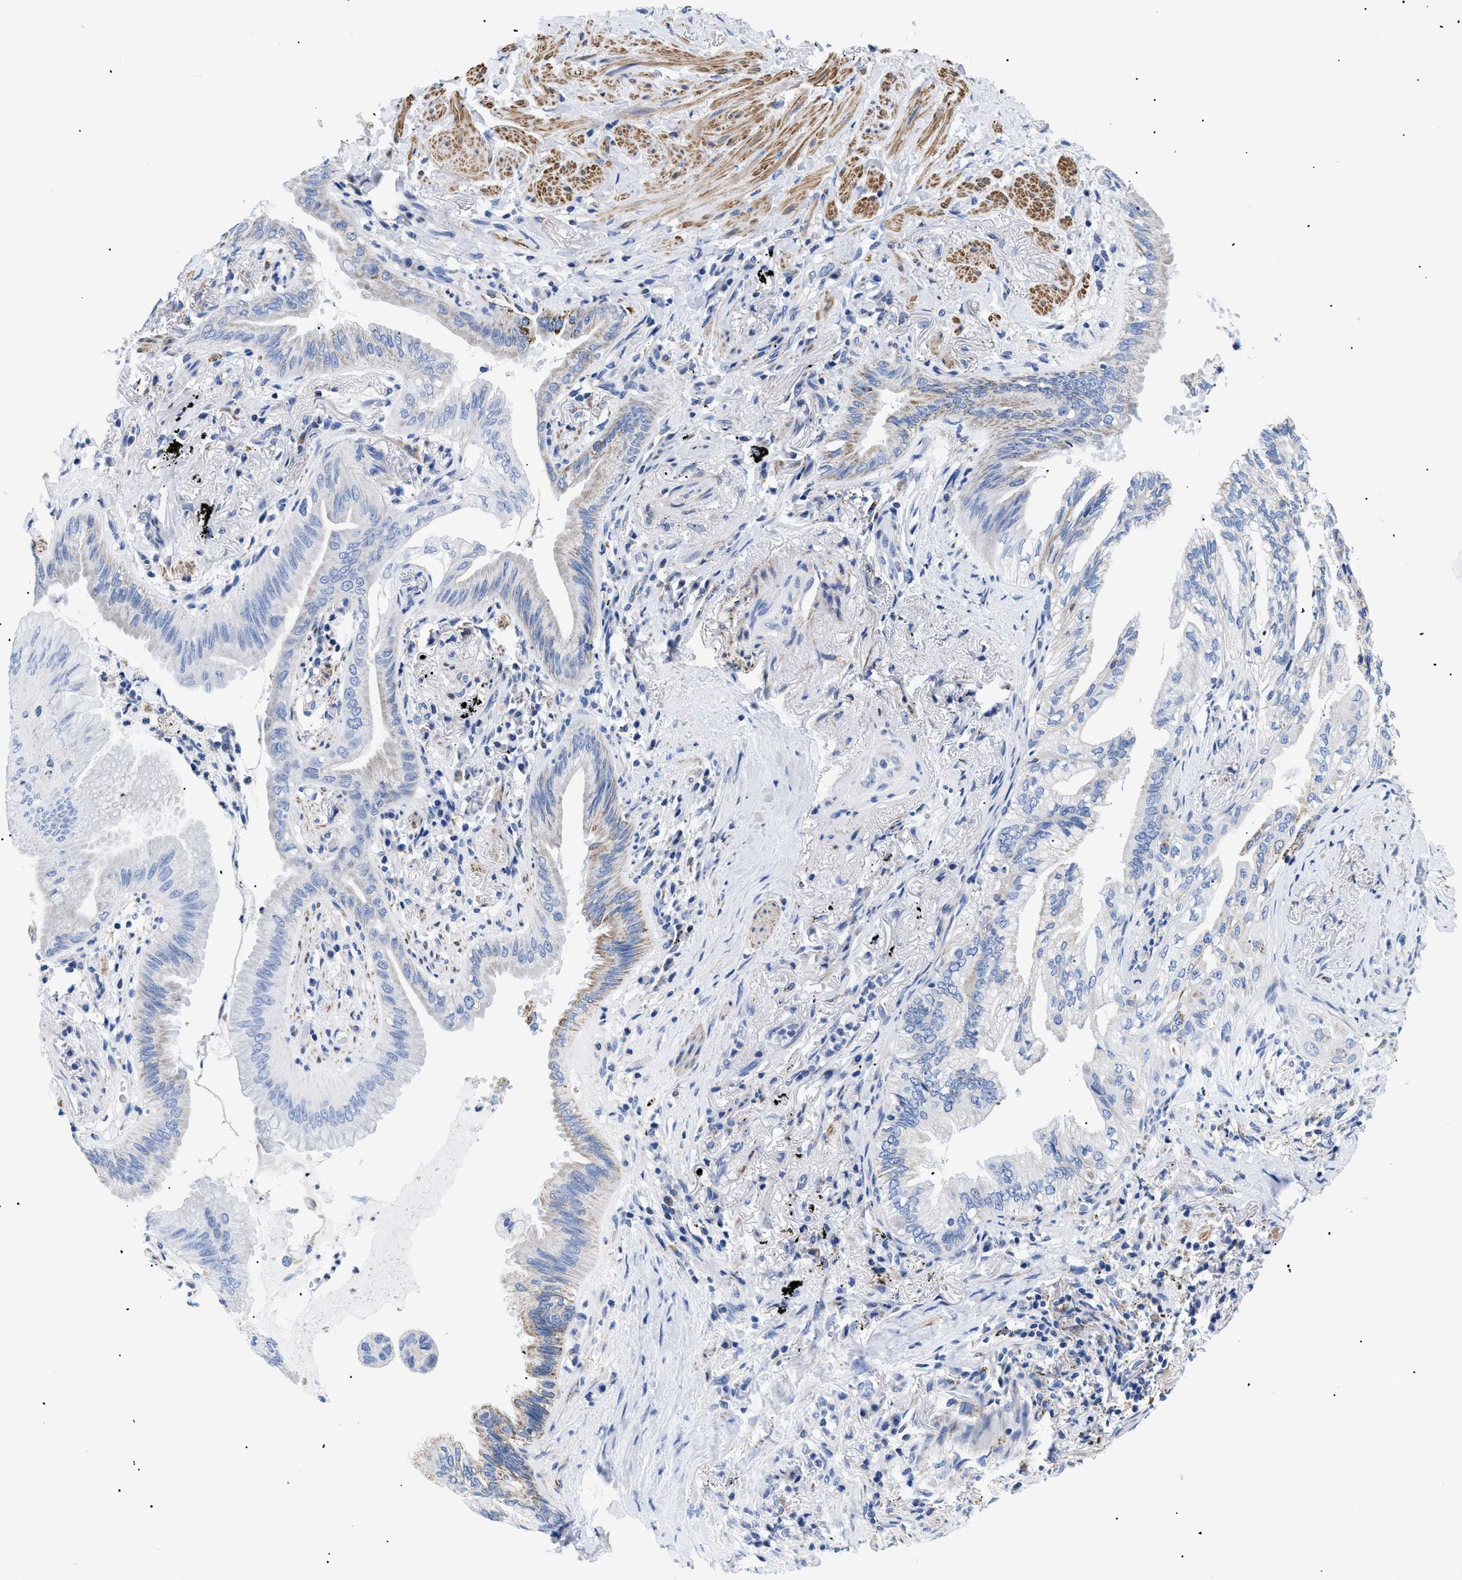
{"staining": {"intensity": "weak", "quantity": "<25%", "location": "cytoplasmic/membranous"}, "tissue": "lung cancer", "cell_type": "Tumor cells", "image_type": "cancer", "snomed": [{"axis": "morphology", "description": "Normal tissue, NOS"}, {"axis": "morphology", "description": "Adenocarcinoma, NOS"}, {"axis": "topography", "description": "Bronchus"}, {"axis": "topography", "description": "Lung"}], "caption": "Immunohistochemical staining of human lung cancer (adenocarcinoma) shows no significant staining in tumor cells.", "gene": "GPR149", "patient": {"sex": "female", "age": 70}}